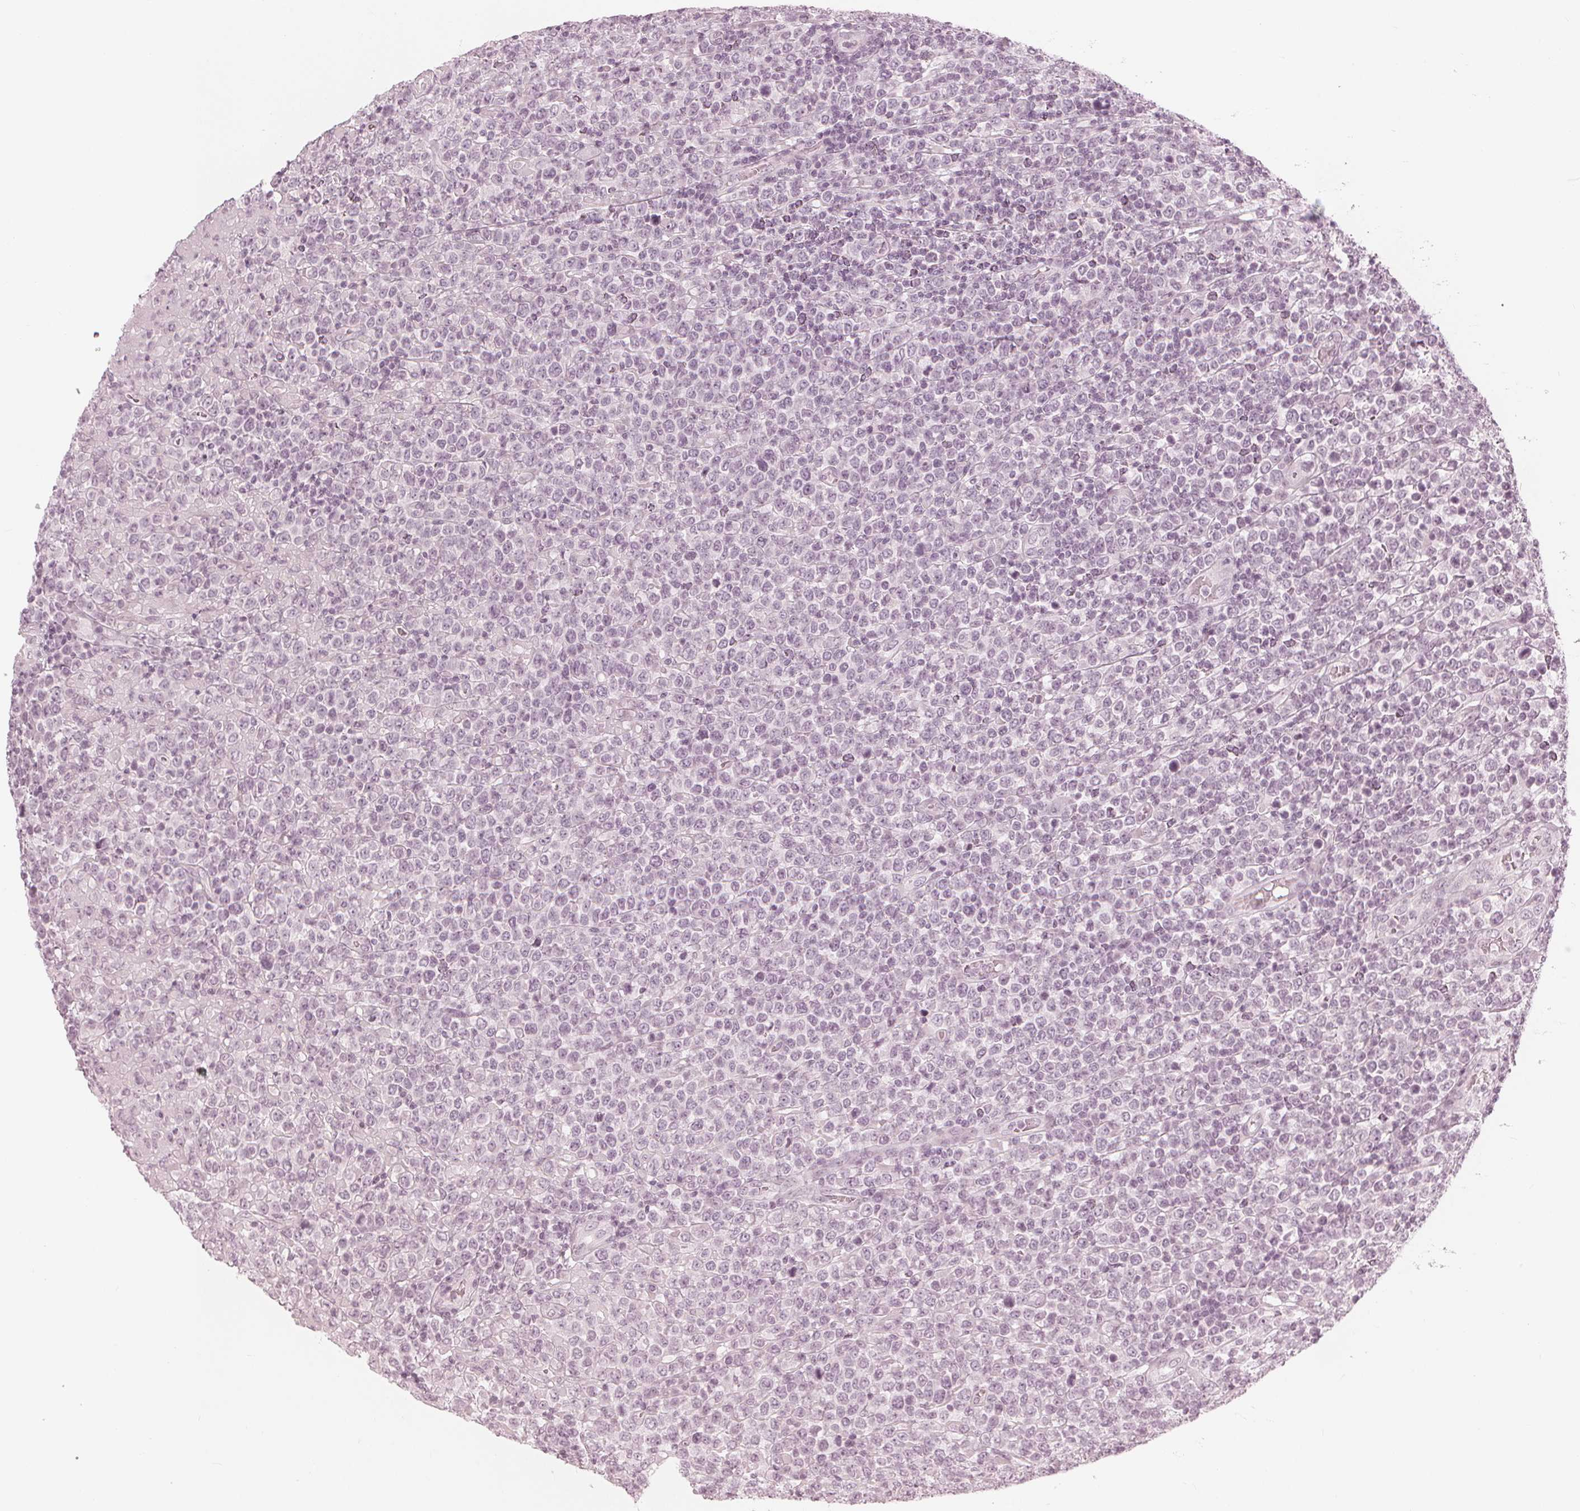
{"staining": {"intensity": "negative", "quantity": "none", "location": "none"}, "tissue": "lymphoma", "cell_type": "Tumor cells", "image_type": "cancer", "snomed": [{"axis": "morphology", "description": "Malignant lymphoma, non-Hodgkin's type, High grade"}, {"axis": "topography", "description": "Soft tissue"}], "caption": "A photomicrograph of human high-grade malignant lymphoma, non-Hodgkin's type is negative for staining in tumor cells. (IHC, brightfield microscopy, high magnification).", "gene": "PAEP", "patient": {"sex": "female", "age": 56}}